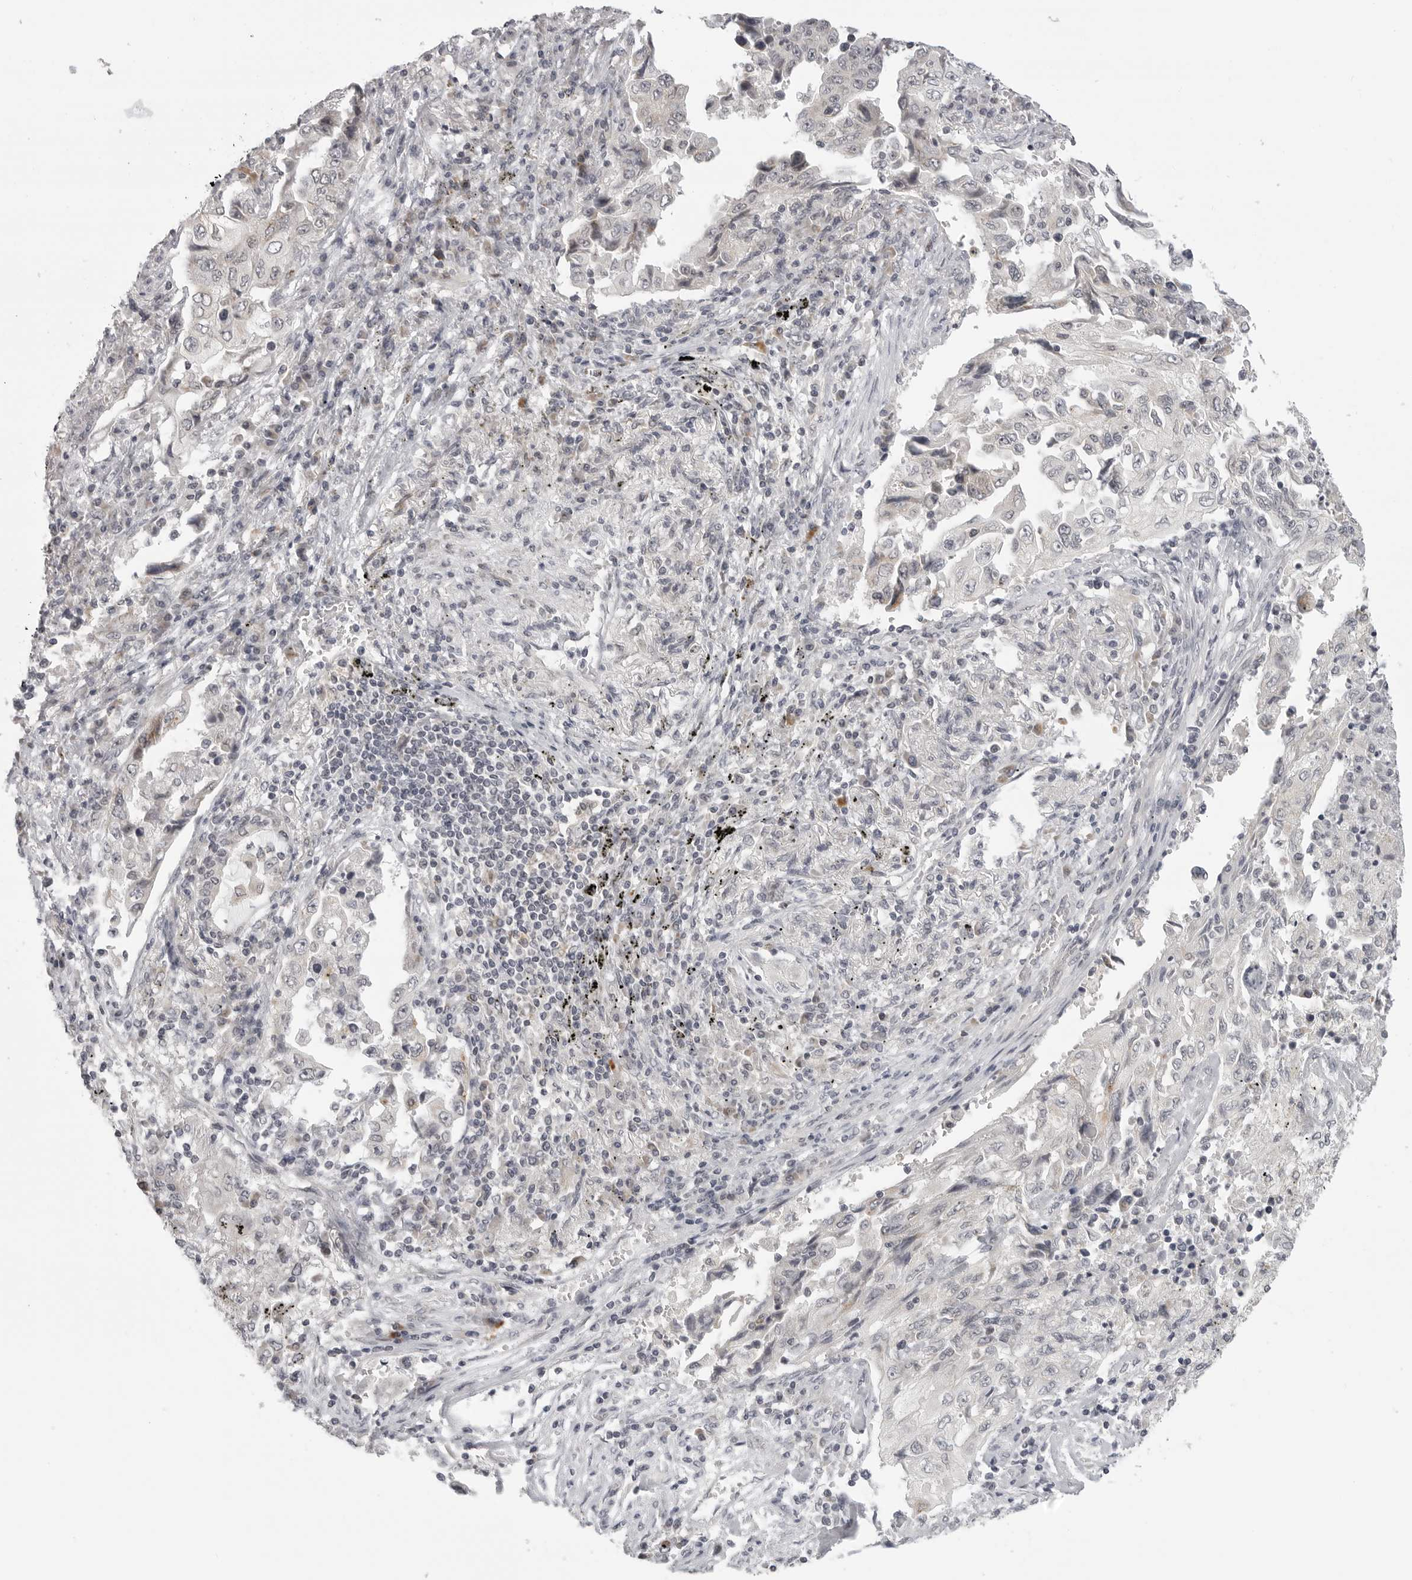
{"staining": {"intensity": "negative", "quantity": "none", "location": "none"}, "tissue": "lung cancer", "cell_type": "Tumor cells", "image_type": "cancer", "snomed": [{"axis": "morphology", "description": "Adenocarcinoma, NOS"}, {"axis": "topography", "description": "Lung"}], "caption": "Immunohistochemistry (IHC) image of human lung adenocarcinoma stained for a protein (brown), which displays no positivity in tumor cells. (Immunohistochemistry (IHC), brightfield microscopy, high magnification).", "gene": "TUT4", "patient": {"sex": "female", "age": 51}}